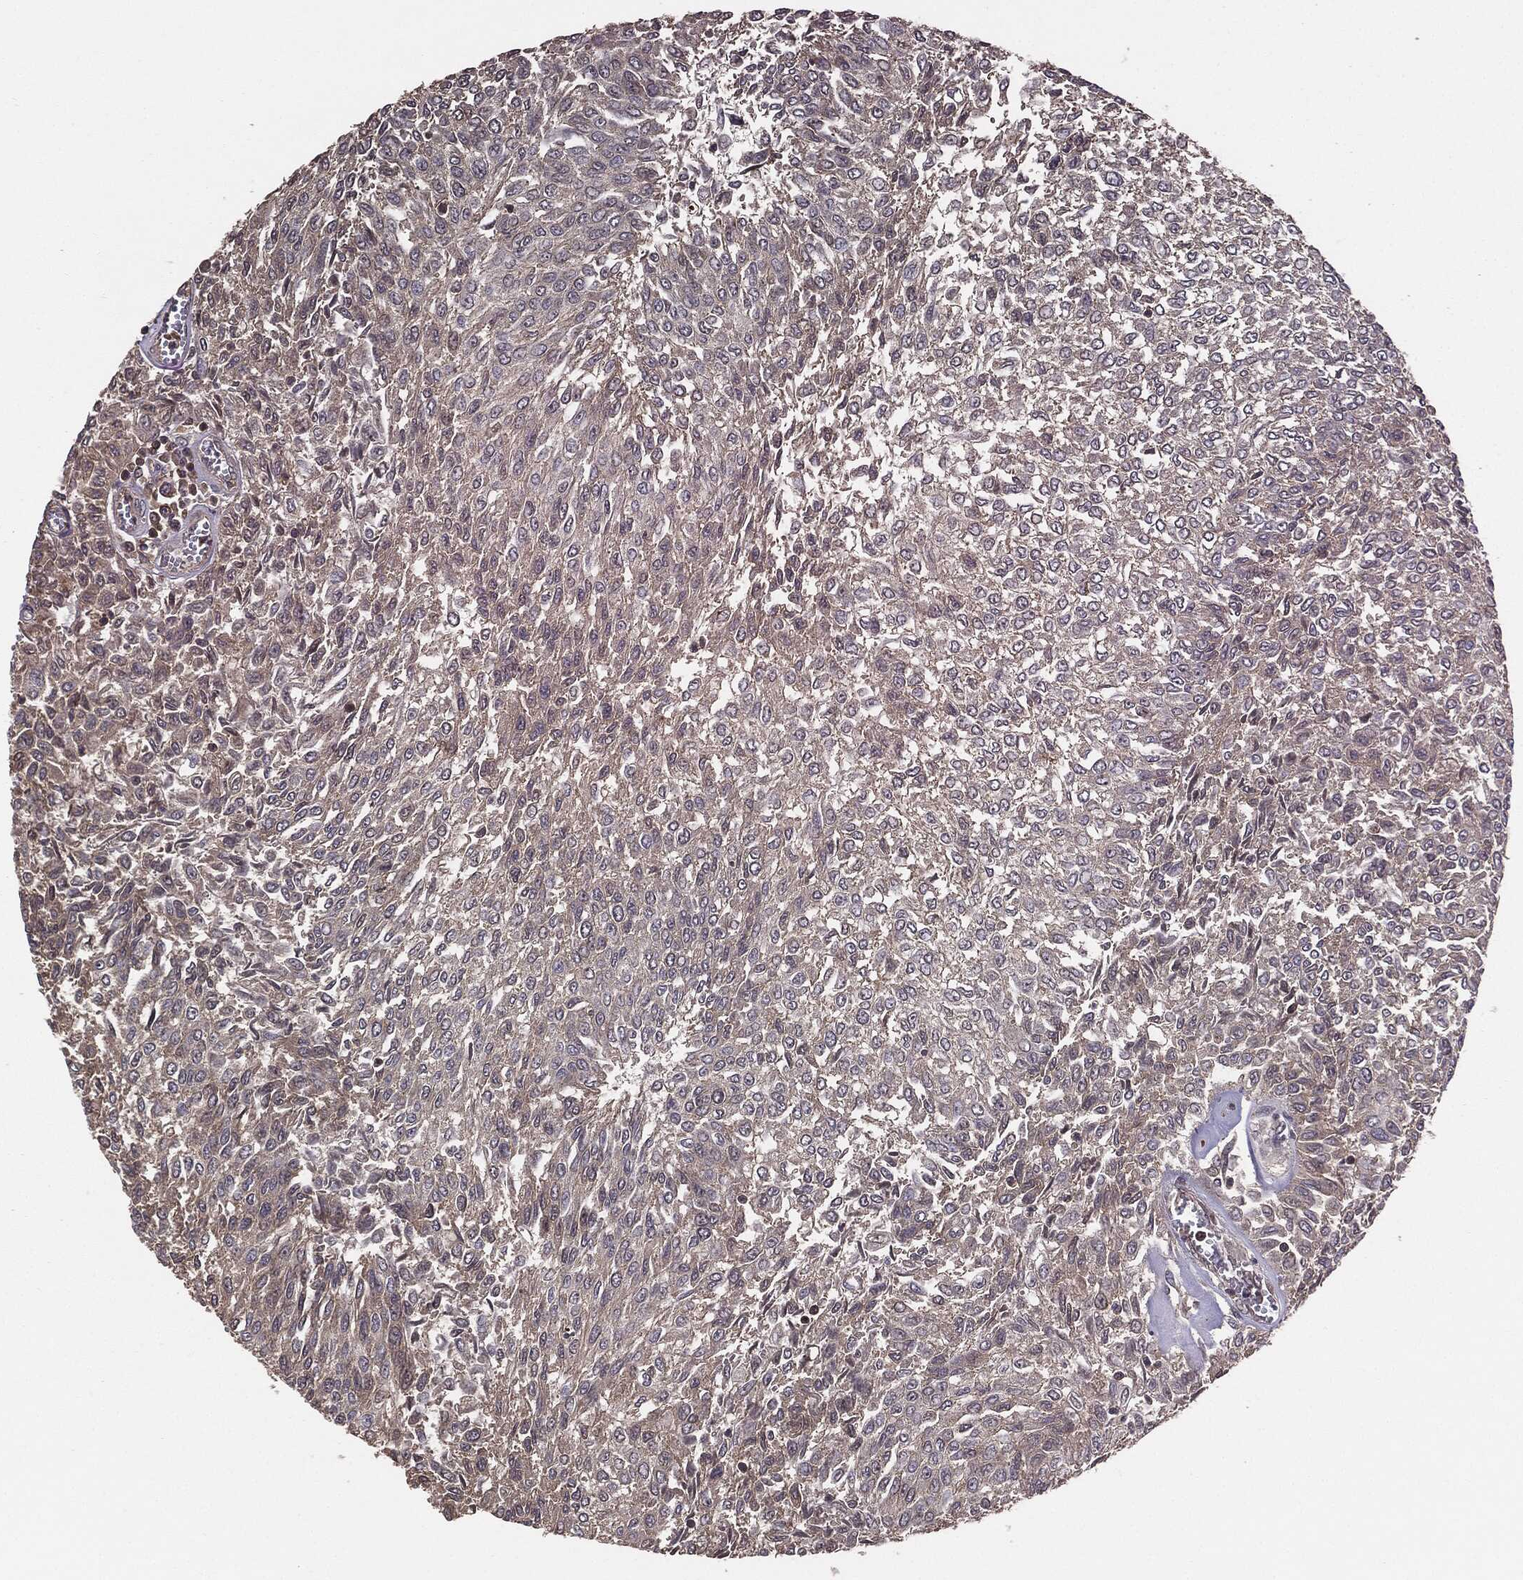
{"staining": {"intensity": "negative", "quantity": "none", "location": "none"}, "tissue": "urothelial cancer", "cell_type": "Tumor cells", "image_type": "cancer", "snomed": [{"axis": "morphology", "description": "Urothelial carcinoma, Low grade"}, {"axis": "topography", "description": "Urinary bladder"}], "caption": "High magnification brightfield microscopy of urothelial carcinoma (low-grade) stained with DAB (3,3'-diaminobenzidine) (brown) and counterstained with hematoxylin (blue): tumor cells show no significant staining.", "gene": "ERBIN", "patient": {"sex": "male", "age": 78}}